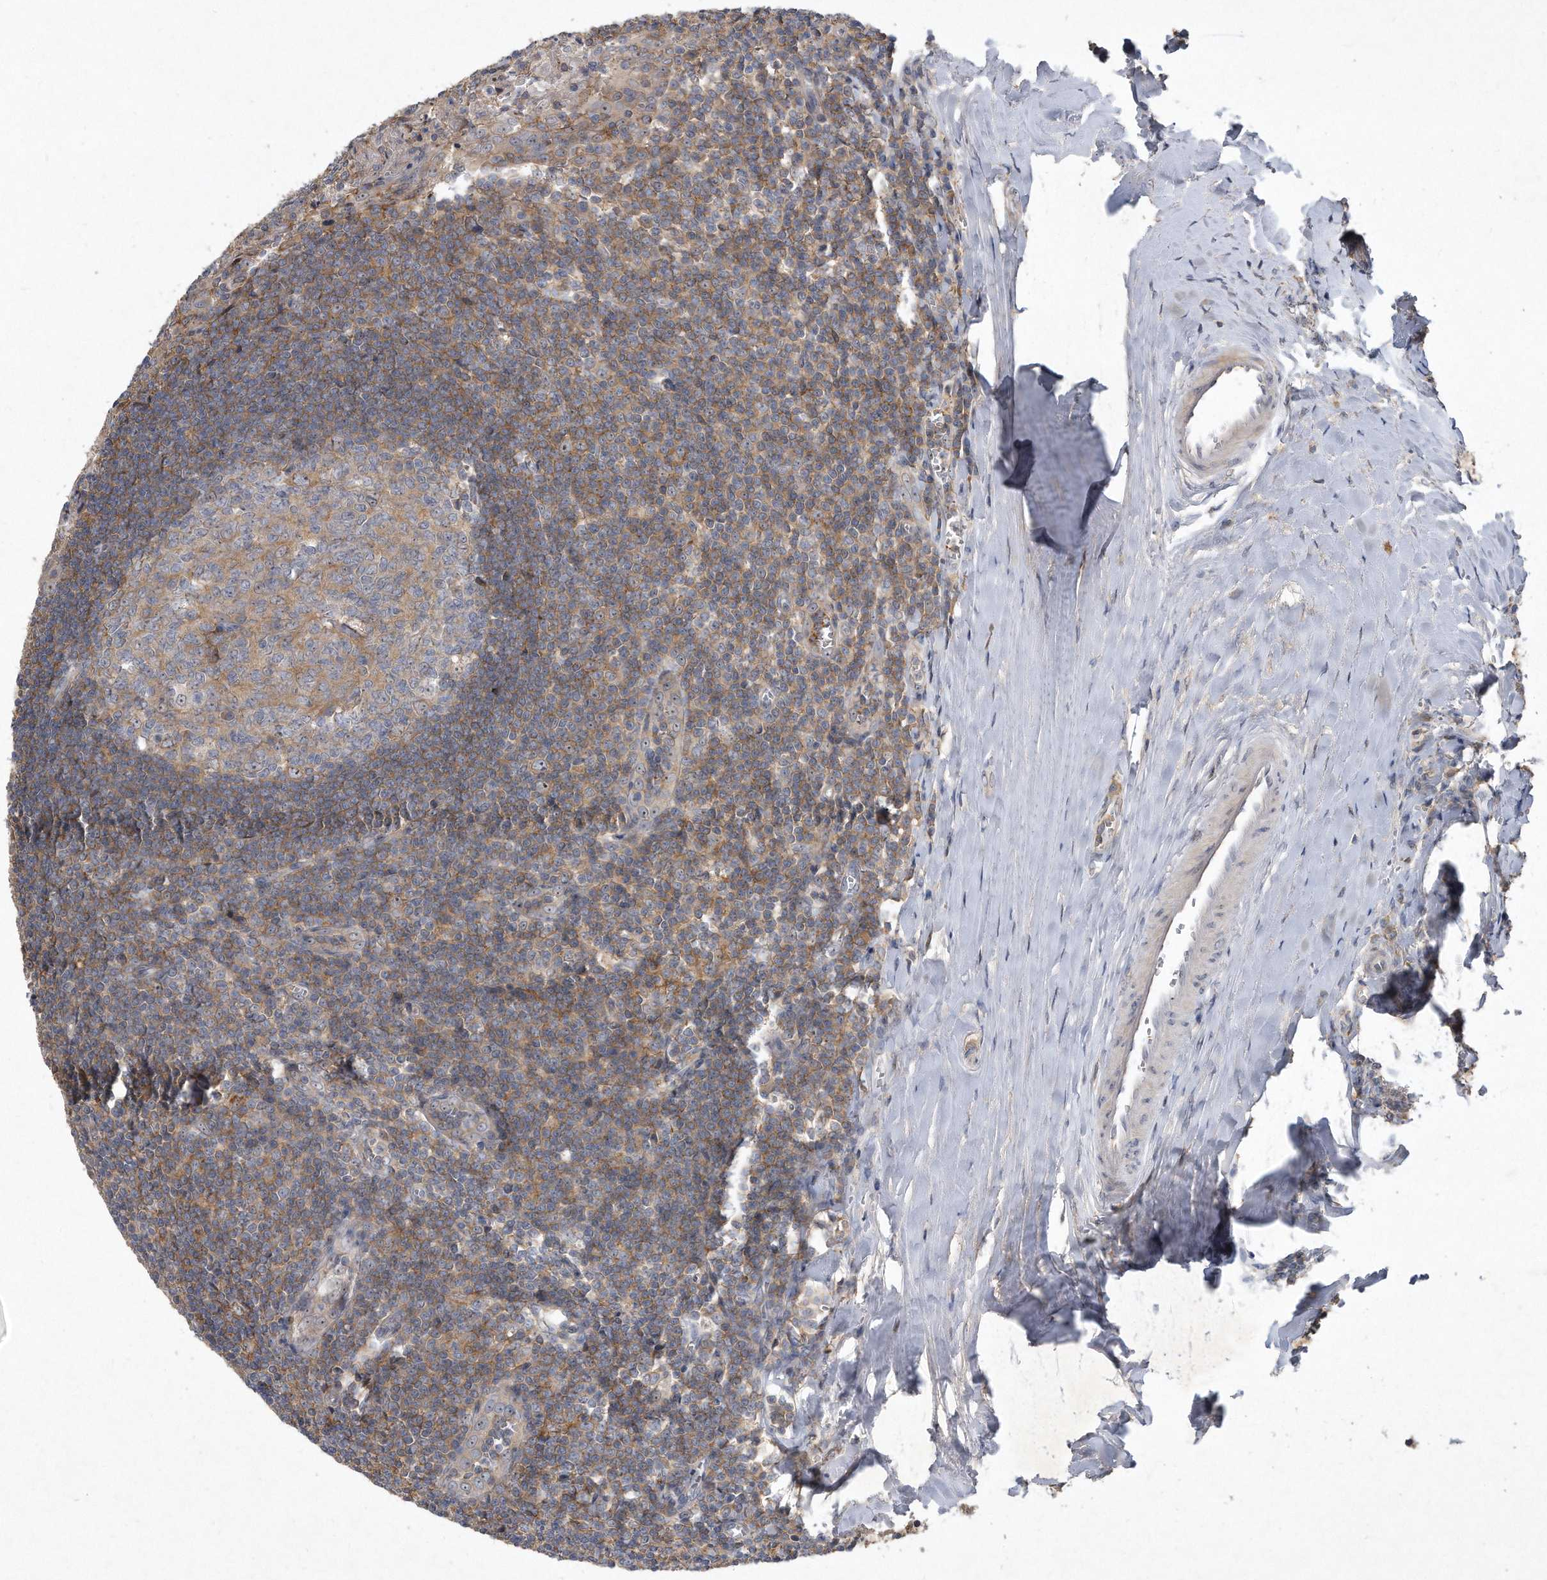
{"staining": {"intensity": "negative", "quantity": "none", "location": "none"}, "tissue": "tonsil", "cell_type": "Germinal center cells", "image_type": "normal", "snomed": [{"axis": "morphology", "description": "Normal tissue, NOS"}, {"axis": "topography", "description": "Tonsil"}], "caption": "An immunohistochemistry image of normal tonsil is shown. There is no staining in germinal center cells of tonsil. (Stains: DAB immunohistochemistry with hematoxylin counter stain, Microscopy: brightfield microscopy at high magnification).", "gene": "PGBD2", "patient": {"sex": "male", "age": 27}}